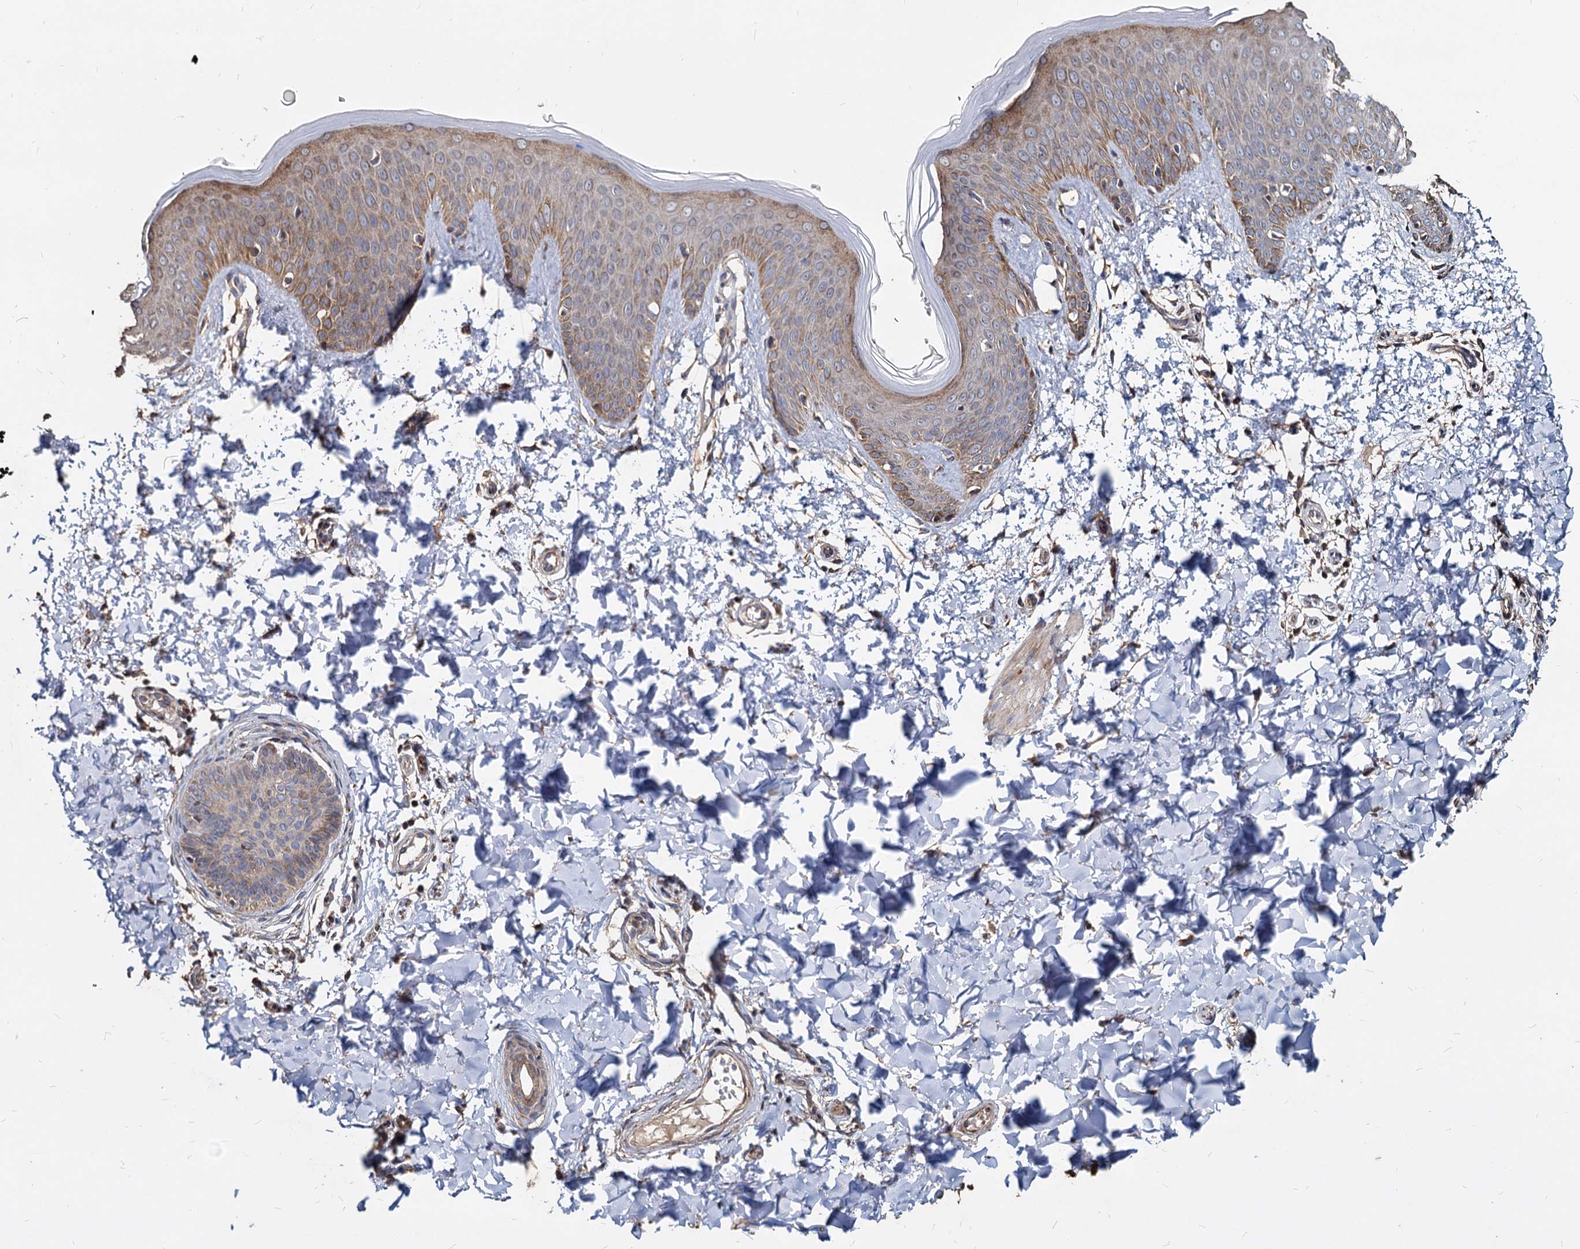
{"staining": {"intensity": "moderate", "quantity": ">75%", "location": "cytoplasmic/membranous"}, "tissue": "skin", "cell_type": "Fibroblasts", "image_type": "normal", "snomed": [{"axis": "morphology", "description": "Normal tissue, NOS"}, {"axis": "topography", "description": "Skin"}], "caption": "Immunohistochemical staining of unremarkable human skin displays >75% levels of moderate cytoplasmic/membranous protein expression in approximately >75% of fibroblasts.", "gene": "DEPDC4", "patient": {"sex": "male", "age": 36}}